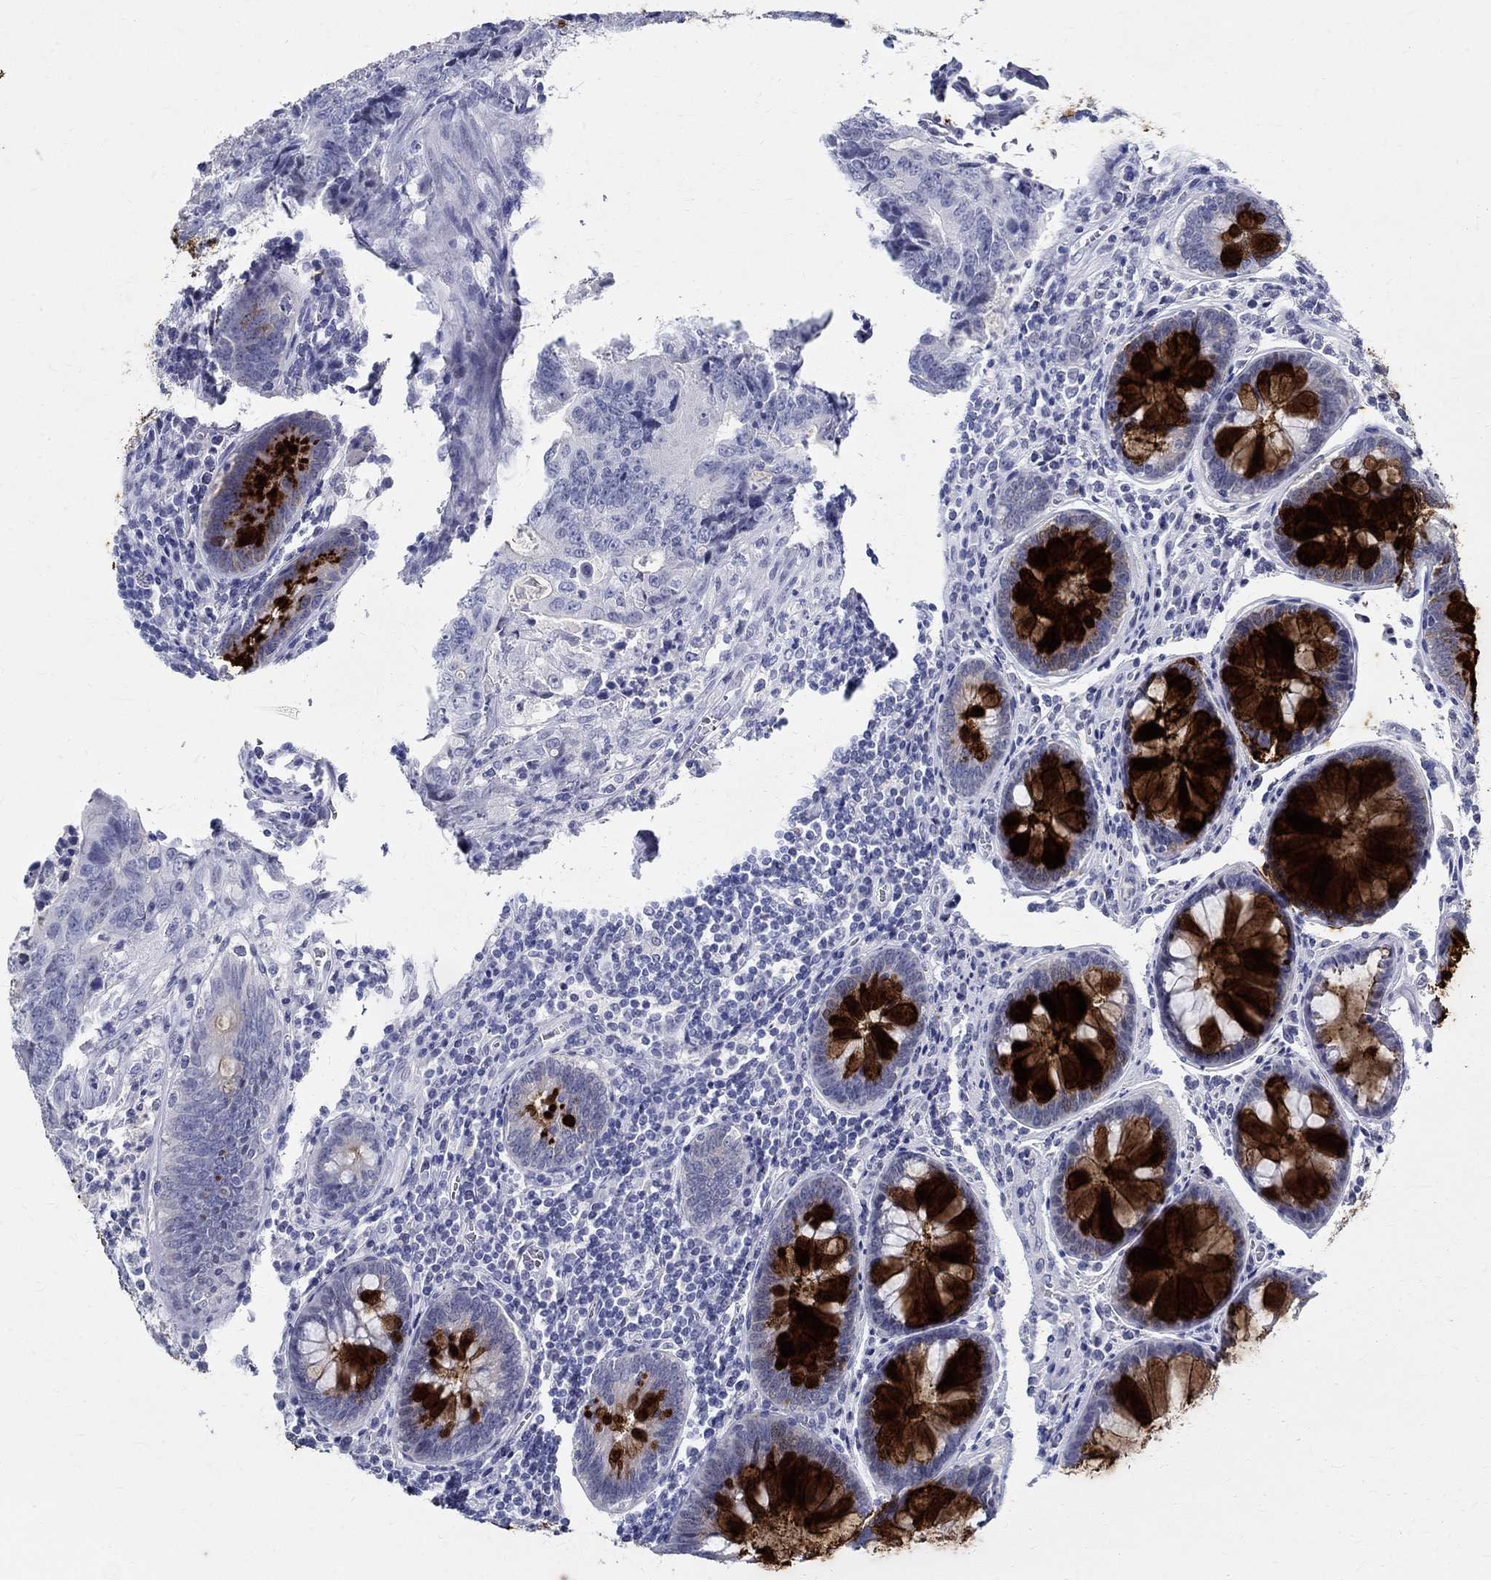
{"staining": {"intensity": "negative", "quantity": "none", "location": "none"}, "tissue": "colorectal cancer", "cell_type": "Tumor cells", "image_type": "cancer", "snomed": [{"axis": "morphology", "description": "Adenocarcinoma, NOS"}, {"axis": "topography", "description": "Colon"}], "caption": "Micrograph shows no protein expression in tumor cells of colorectal cancer (adenocarcinoma) tissue. Nuclei are stained in blue.", "gene": "BSPRY", "patient": {"sex": "female", "age": 48}}